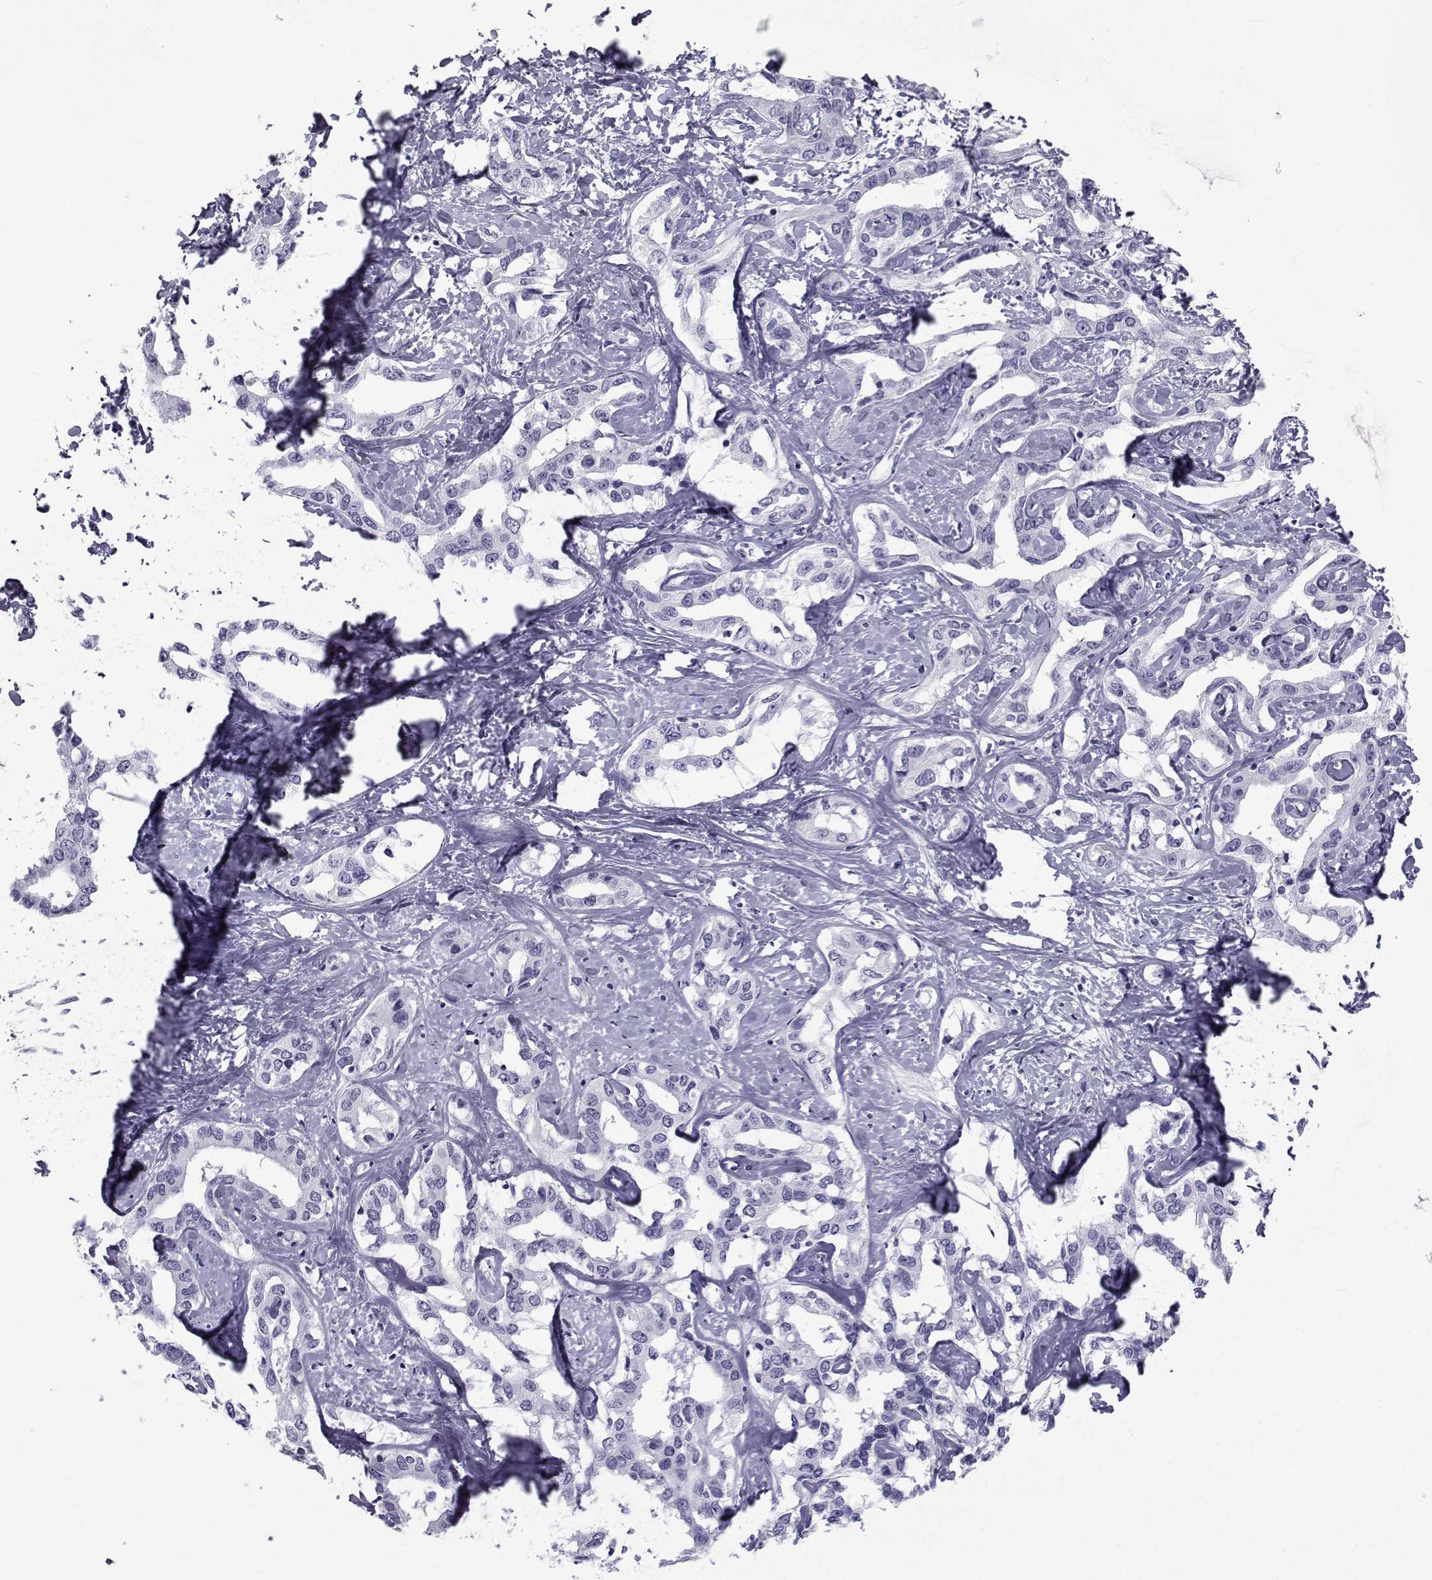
{"staining": {"intensity": "negative", "quantity": "none", "location": "none"}, "tissue": "liver cancer", "cell_type": "Tumor cells", "image_type": "cancer", "snomed": [{"axis": "morphology", "description": "Cholangiocarcinoma"}, {"axis": "topography", "description": "Liver"}], "caption": "There is no significant positivity in tumor cells of cholangiocarcinoma (liver).", "gene": "SPANXD", "patient": {"sex": "male", "age": 59}}